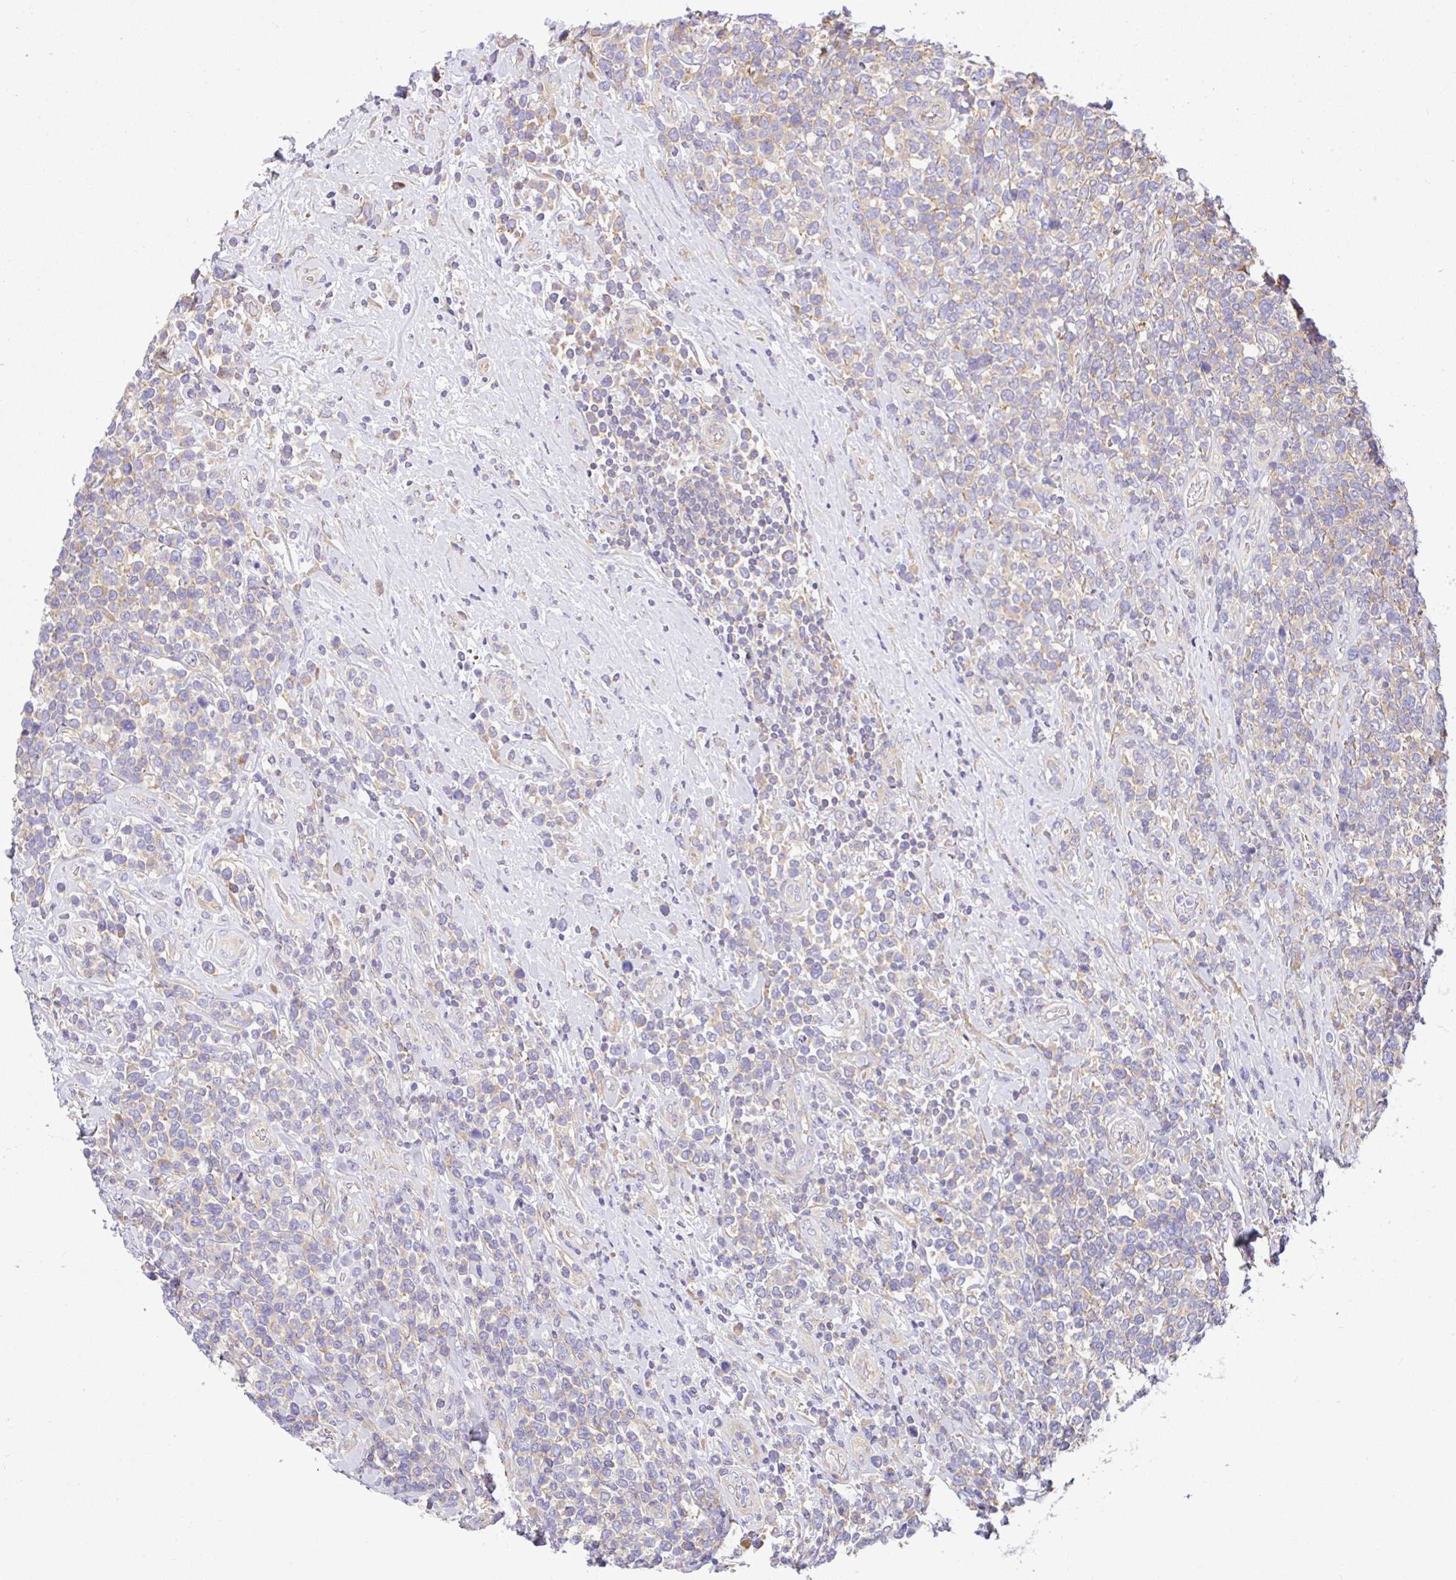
{"staining": {"intensity": "weak", "quantity": "<25%", "location": "cytoplasmic/membranous"}, "tissue": "lymphoma", "cell_type": "Tumor cells", "image_type": "cancer", "snomed": [{"axis": "morphology", "description": "Malignant lymphoma, non-Hodgkin's type, High grade"}, {"axis": "topography", "description": "Soft tissue"}], "caption": "The image displays no significant expression in tumor cells of malignant lymphoma, non-Hodgkin's type (high-grade).", "gene": "GFPT2", "patient": {"sex": "female", "age": 56}}